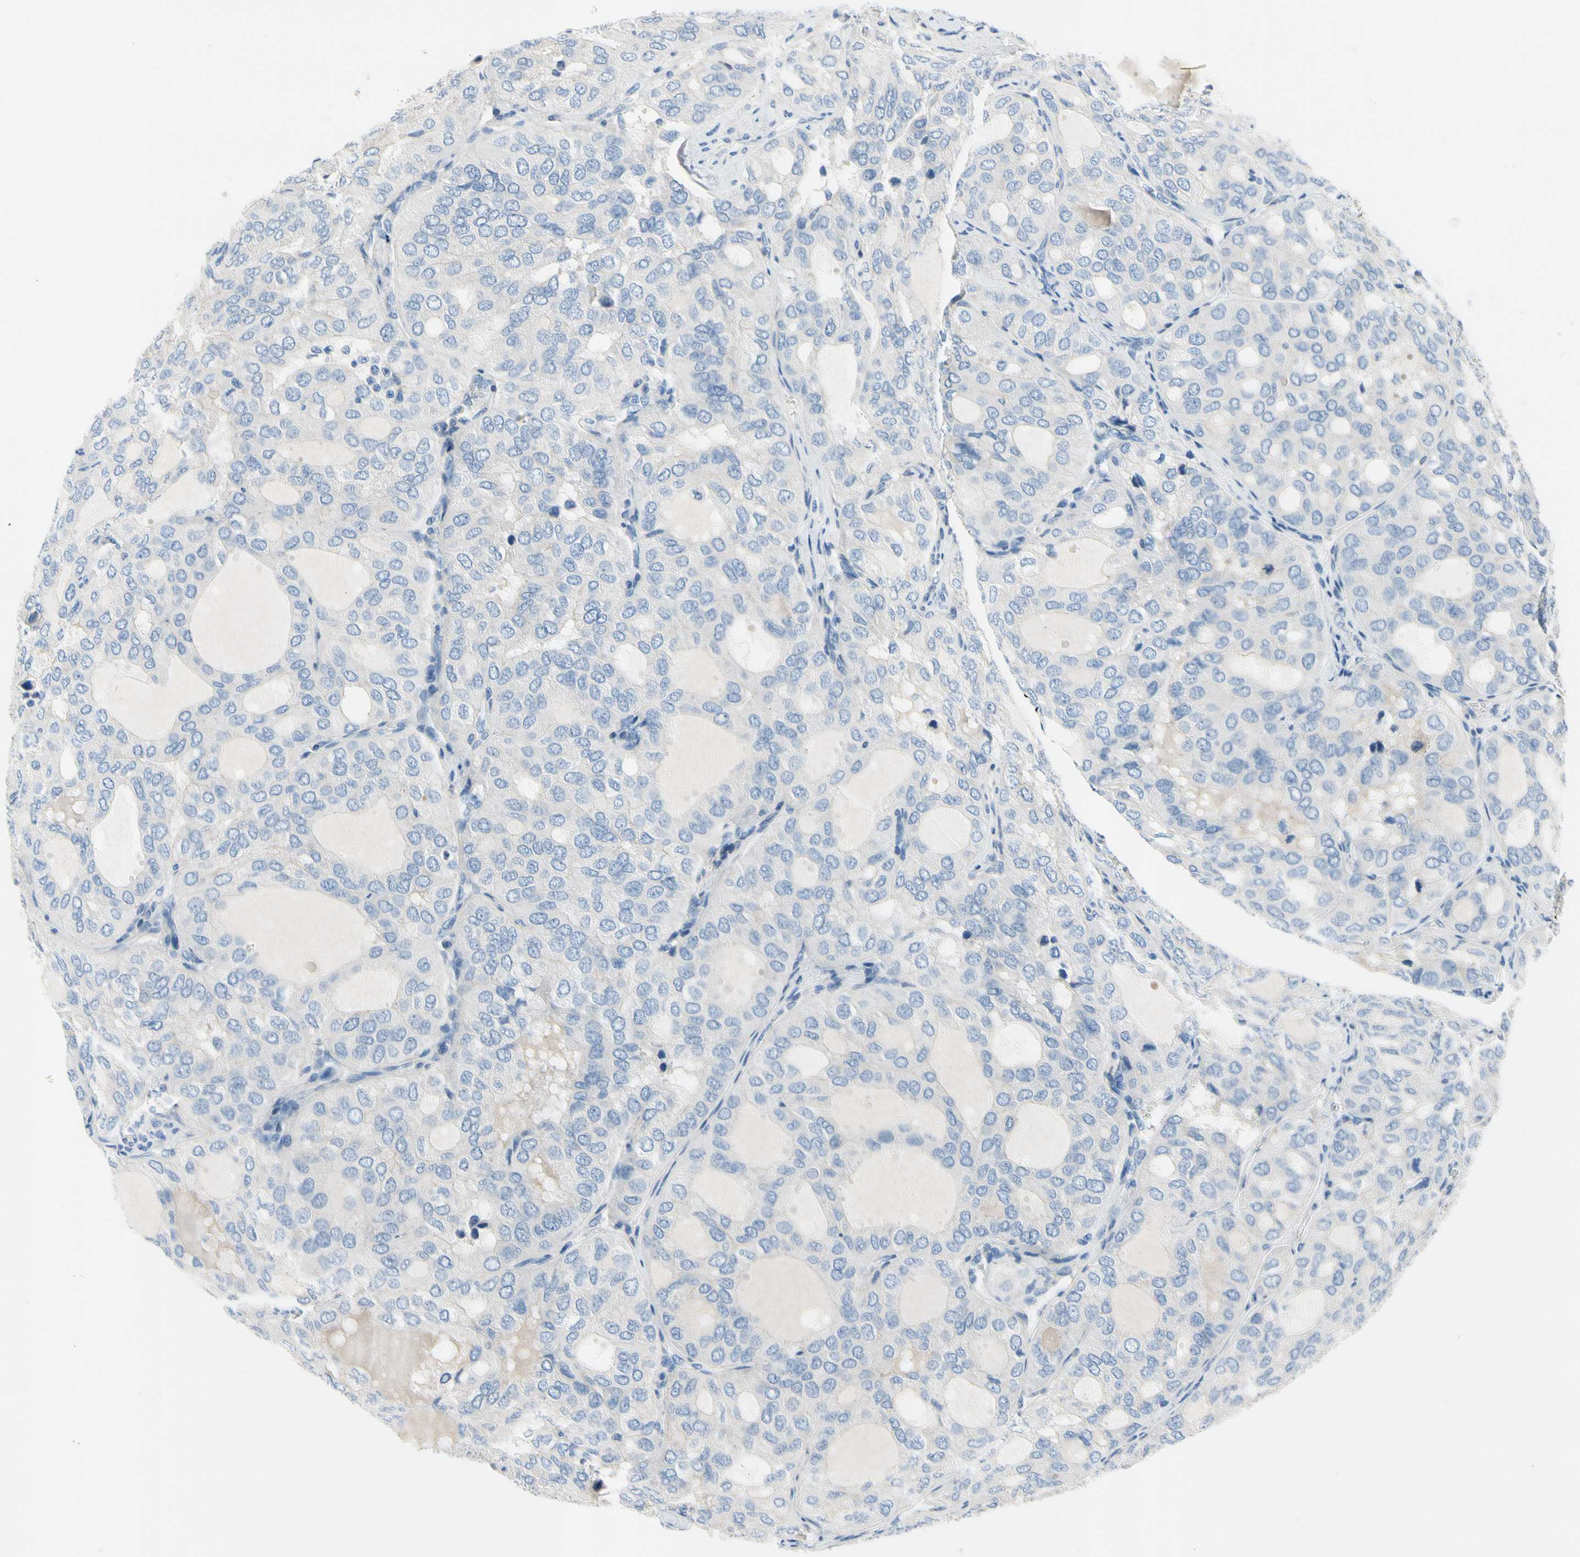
{"staining": {"intensity": "negative", "quantity": "none", "location": "none"}, "tissue": "thyroid cancer", "cell_type": "Tumor cells", "image_type": "cancer", "snomed": [{"axis": "morphology", "description": "Follicular adenoma carcinoma, NOS"}, {"axis": "topography", "description": "Thyroid gland"}], "caption": "A micrograph of human thyroid follicular adenoma carcinoma is negative for staining in tumor cells.", "gene": "CA14", "patient": {"sex": "male", "age": 75}}